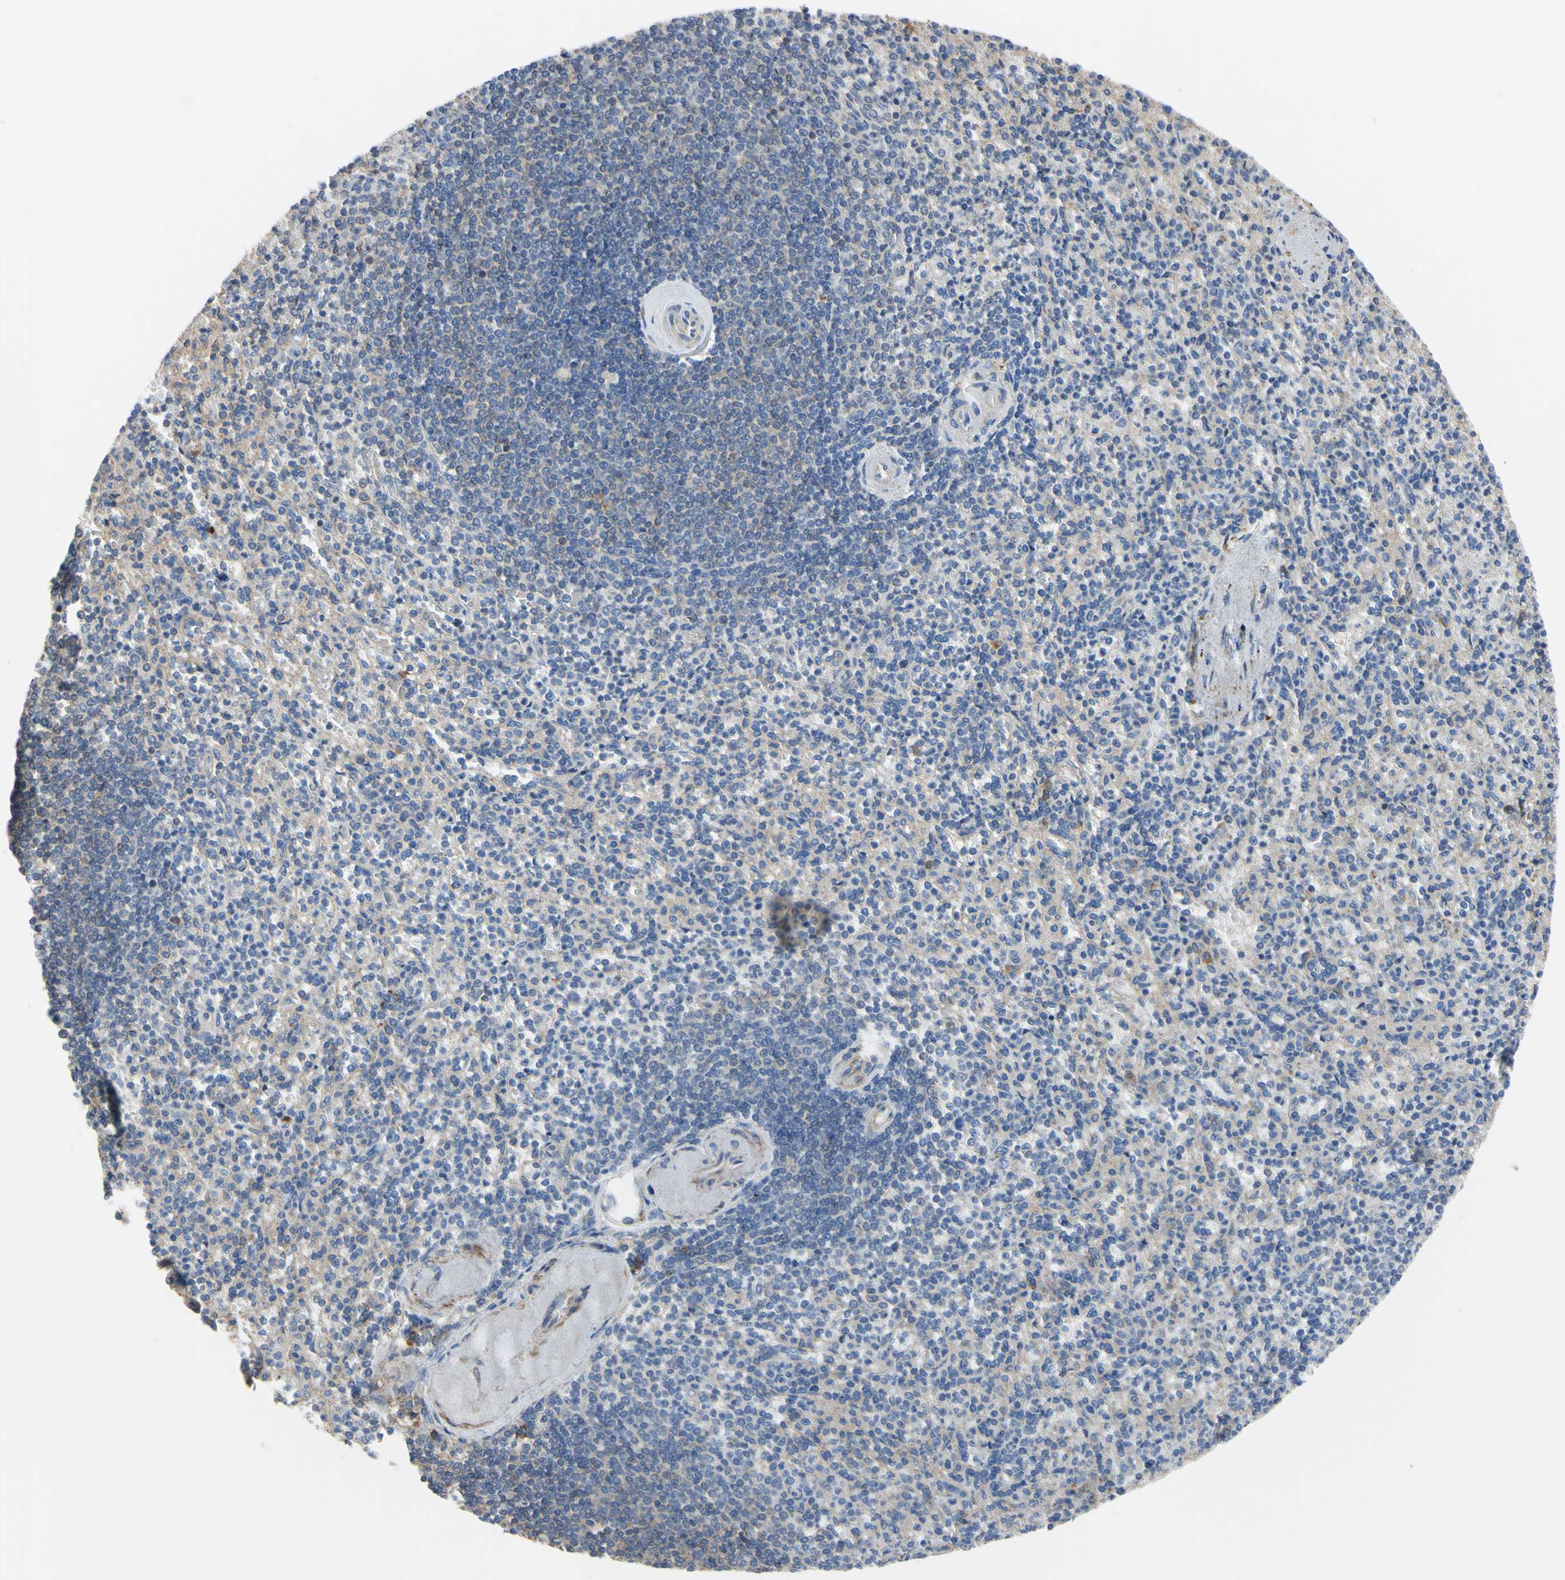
{"staining": {"intensity": "weak", "quantity": "25%-75%", "location": "cytoplasmic/membranous"}, "tissue": "spleen", "cell_type": "Cells in red pulp", "image_type": "normal", "snomed": [{"axis": "morphology", "description": "Normal tissue, NOS"}, {"axis": "topography", "description": "Spleen"}], "caption": "An IHC histopathology image of normal tissue is shown. Protein staining in brown shows weak cytoplasmic/membranous positivity in spleen within cells in red pulp. The protein is stained brown, and the nuclei are stained in blue (DAB IHC with brightfield microscopy, high magnification).", "gene": "BECN1", "patient": {"sex": "female", "age": 74}}